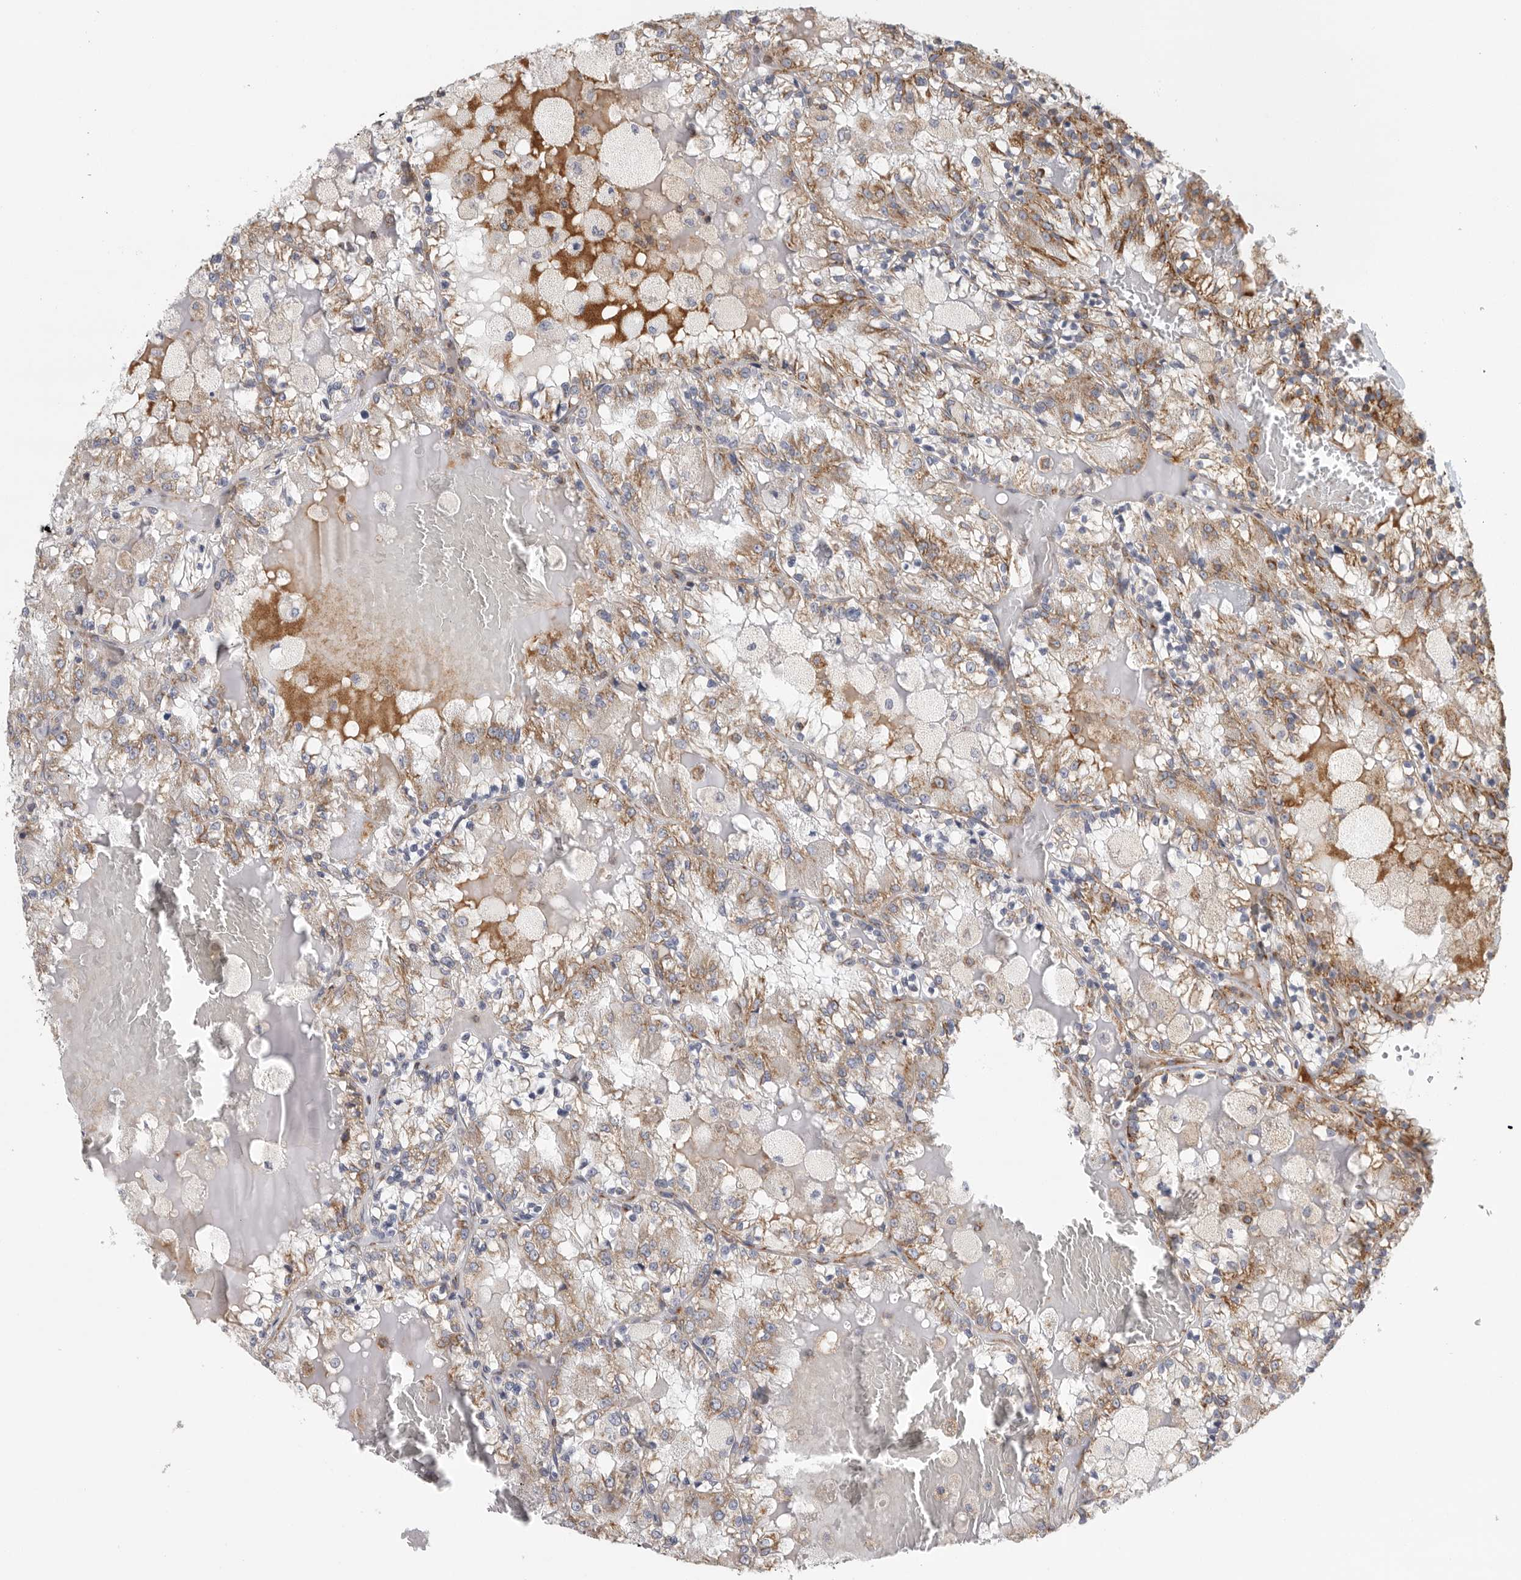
{"staining": {"intensity": "moderate", "quantity": ">75%", "location": "cytoplasmic/membranous"}, "tissue": "renal cancer", "cell_type": "Tumor cells", "image_type": "cancer", "snomed": [{"axis": "morphology", "description": "Adenocarcinoma, NOS"}, {"axis": "topography", "description": "Kidney"}], "caption": "IHC of renal cancer reveals medium levels of moderate cytoplasmic/membranous positivity in approximately >75% of tumor cells. Nuclei are stained in blue.", "gene": "FKBP8", "patient": {"sex": "female", "age": 56}}